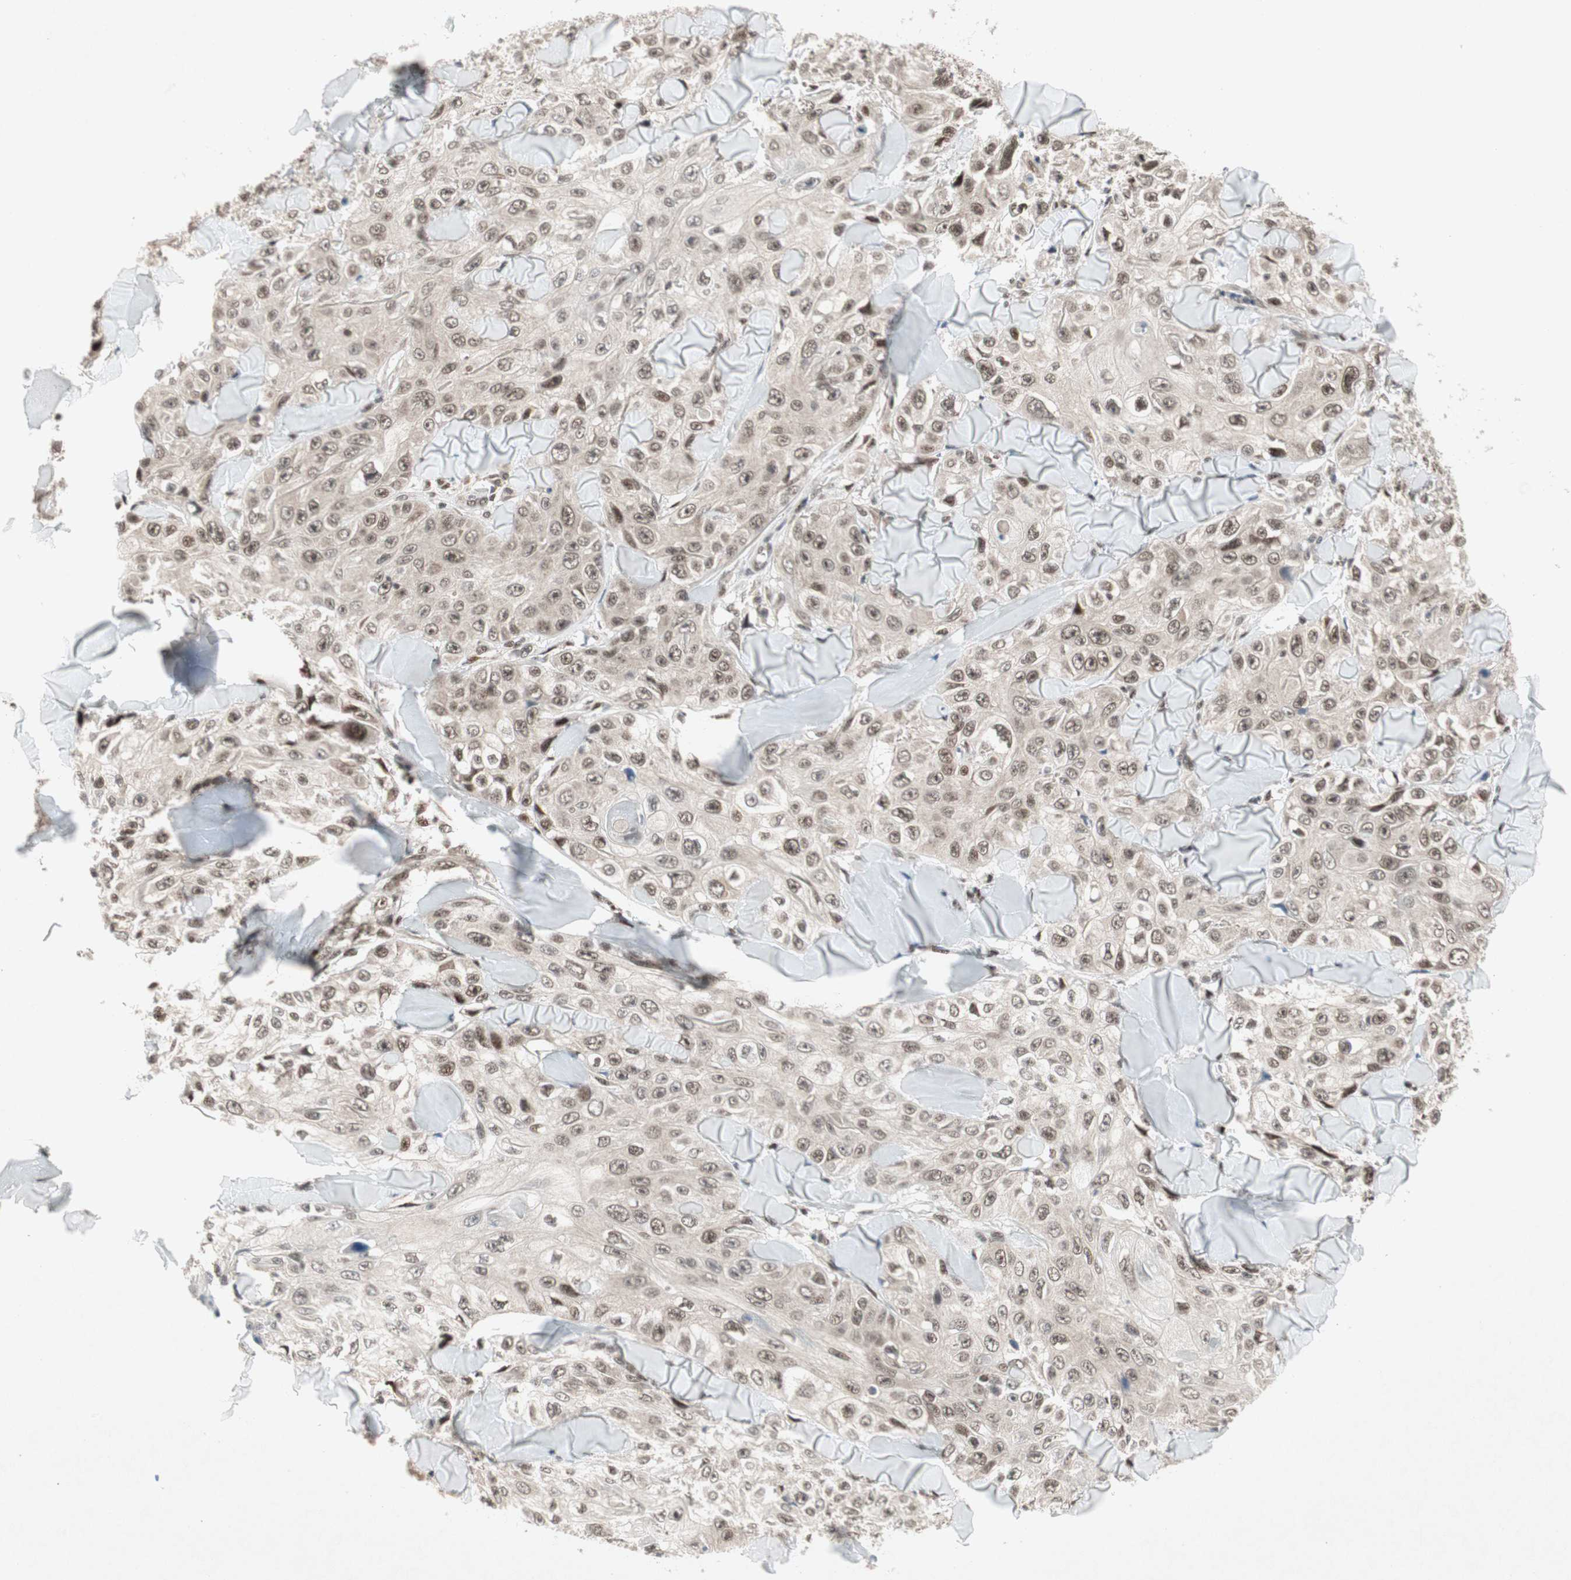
{"staining": {"intensity": "moderate", "quantity": ">75%", "location": "nuclear"}, "tissue": "skin cancer", "cell_type": "Tumor cells", "image_type": "cancer", "snomed": [{"axis": "morphology", "description": "Squamous cell carcinoma, NOS"}, {"axis": "topography", "description": "Skin"}], "caption": "DAB (3,3'-diaminobenzidine) immunohistochemical staining of human skin squamous cell carcinoma reveals moderate nuclear protein positivity in about >75% of tumor cells.", "gene": "TCF12", "patient": {"sex": "male", "age": 86}}